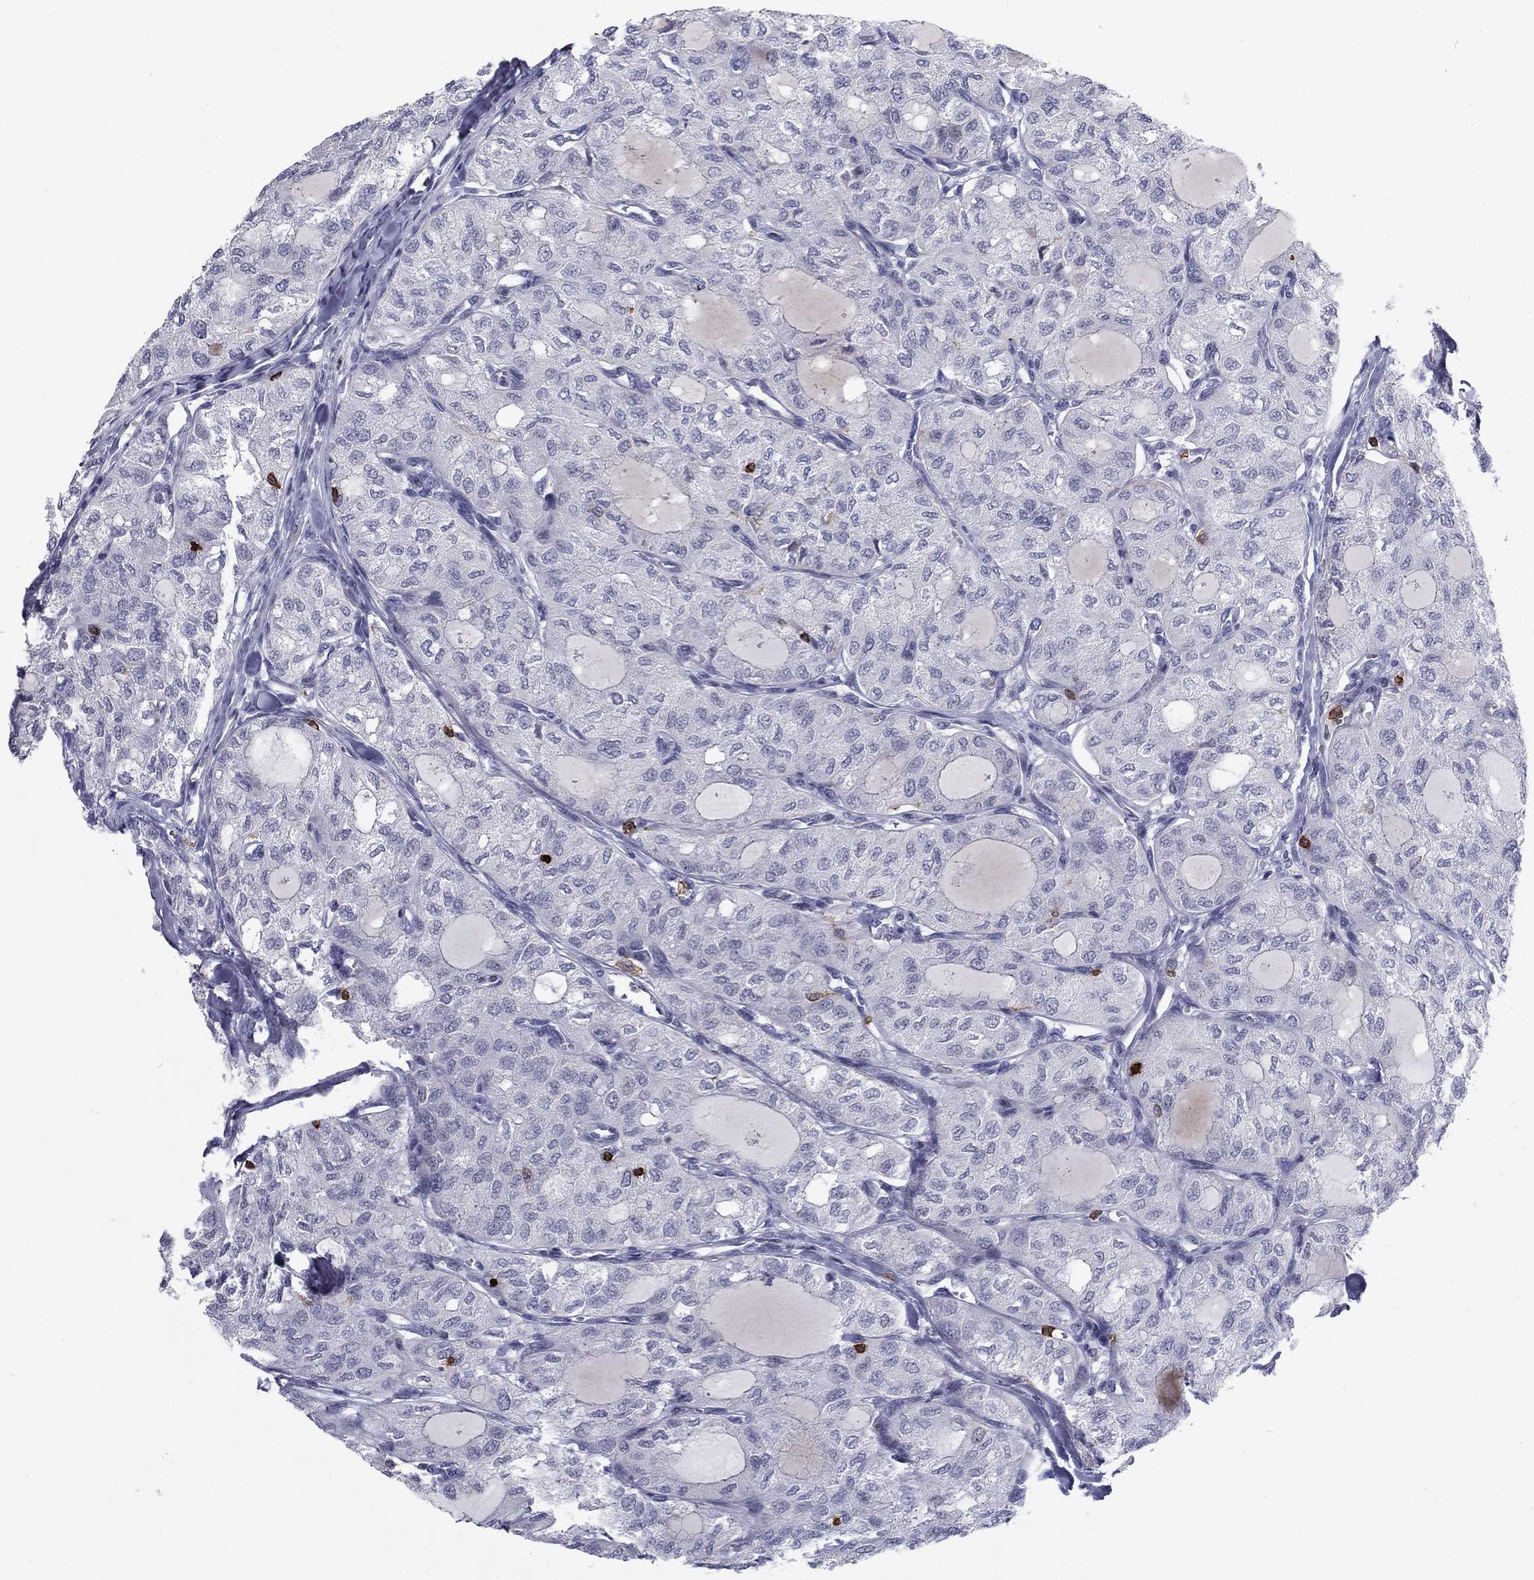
{"staining": {"intensity": "negative", "quantity": "none", "location": "none"}, "tissue": "thyroid cancer", "cell_type": "Tumor cells", "image_type": "cancer", "snomed": [{"axis": "morphology", "description": "Follicular adenoma carcinoma, NOS"}, {"axis": "topography", "description": "Thyroid gland"}], "caption": "The image demonstrates no staining of tumor cells in follicular adenoma carcinoma (thyroid).", "gene": "ARHGAP27", "patient": {"sex": "male", "age": 75}}